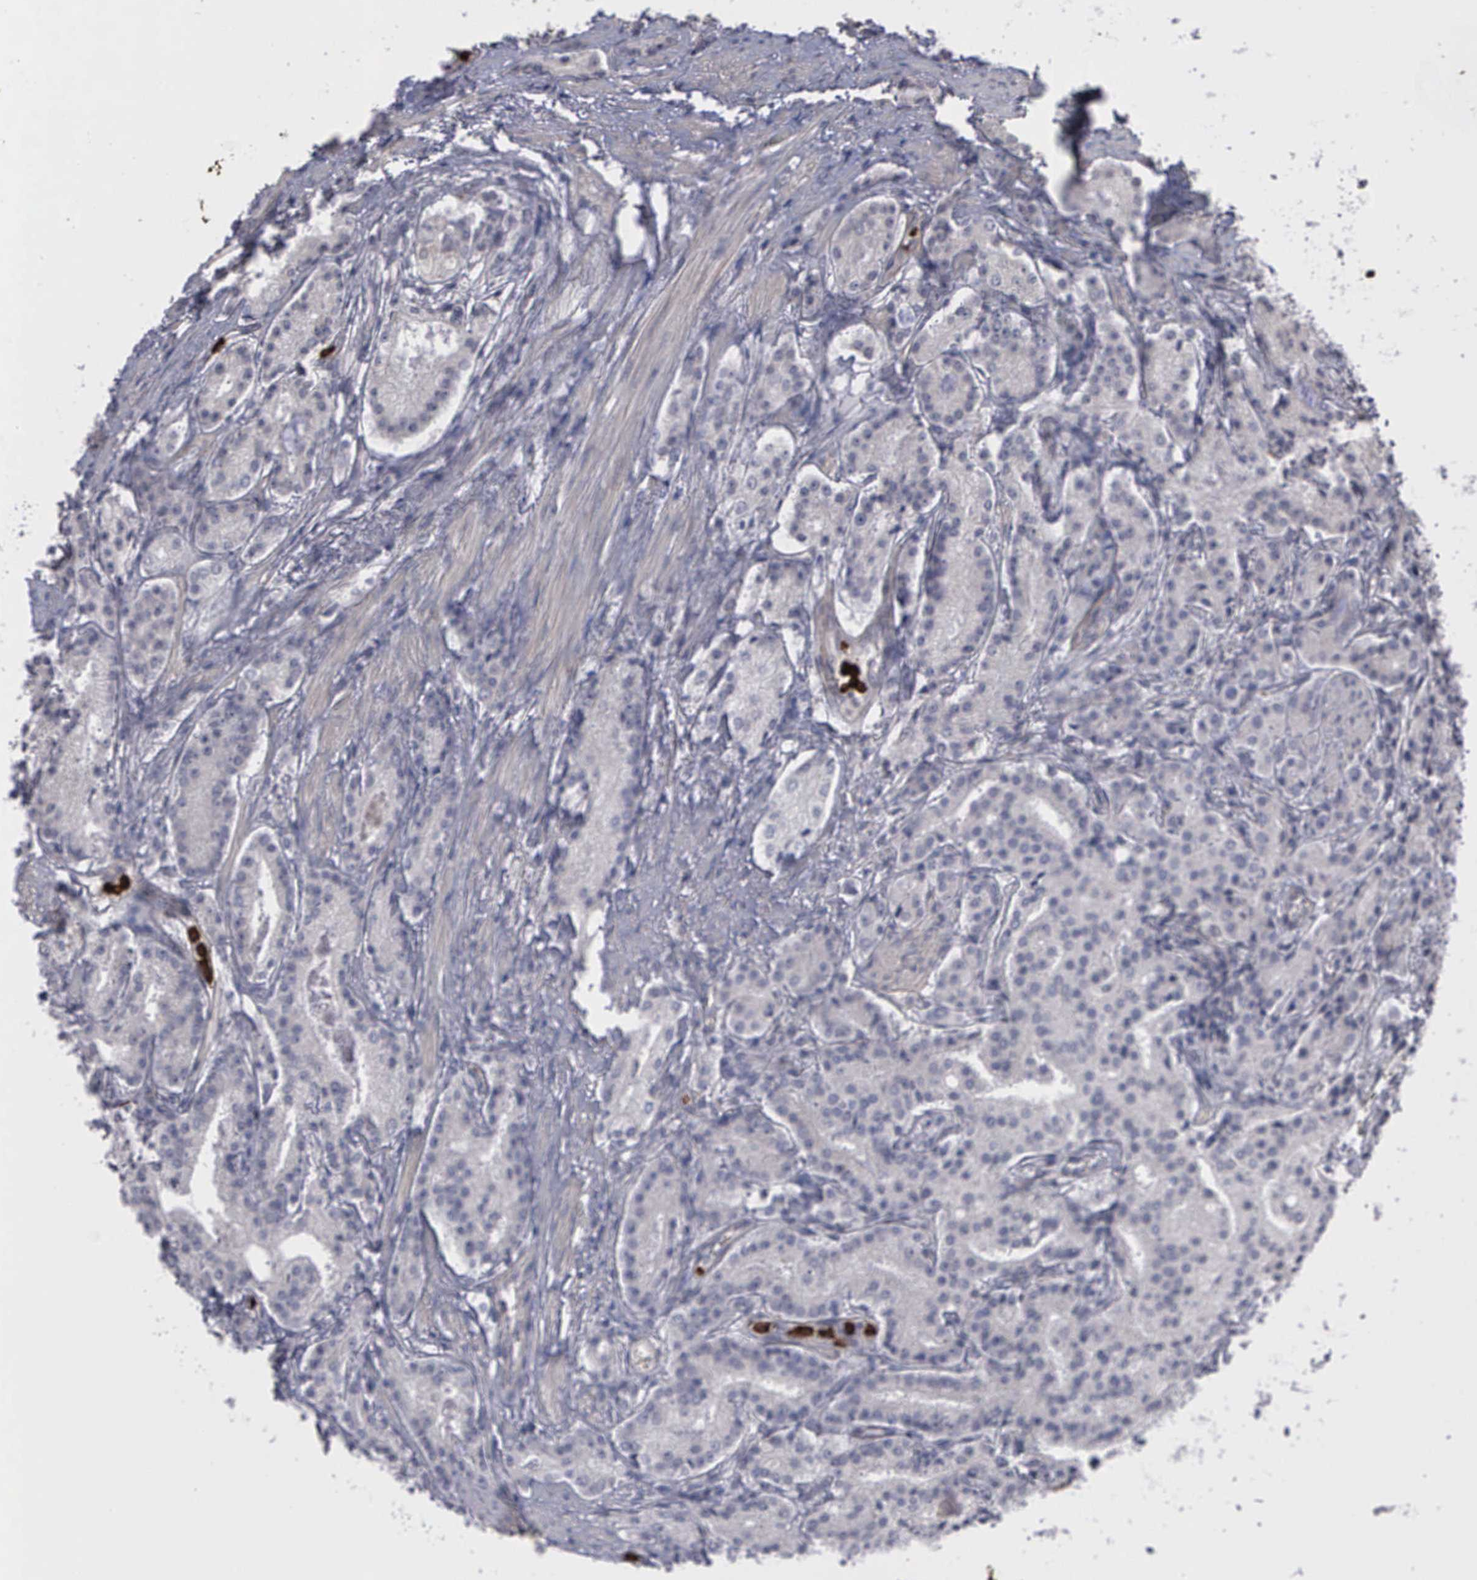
{"staining": {"intensity": "negative", "quantity": "none", "location": "none"}, "tissue": "prostate cancer", "cell_type": "Tumor cells", "image_type": "cancer", "snomed": [{"axis": "morphology", "description": "Adenocarcinoma, Medium grade"}, {"axis": "topography", "description": "Prostate"}], "caption": "This is a micrograph of IHC staining of prostate cancer (adenocarcinoma (medium-grade)), which shows no expression in tumor cells.", "gene": "MMP9", "patient": {"sex": "male", "age": 72}}